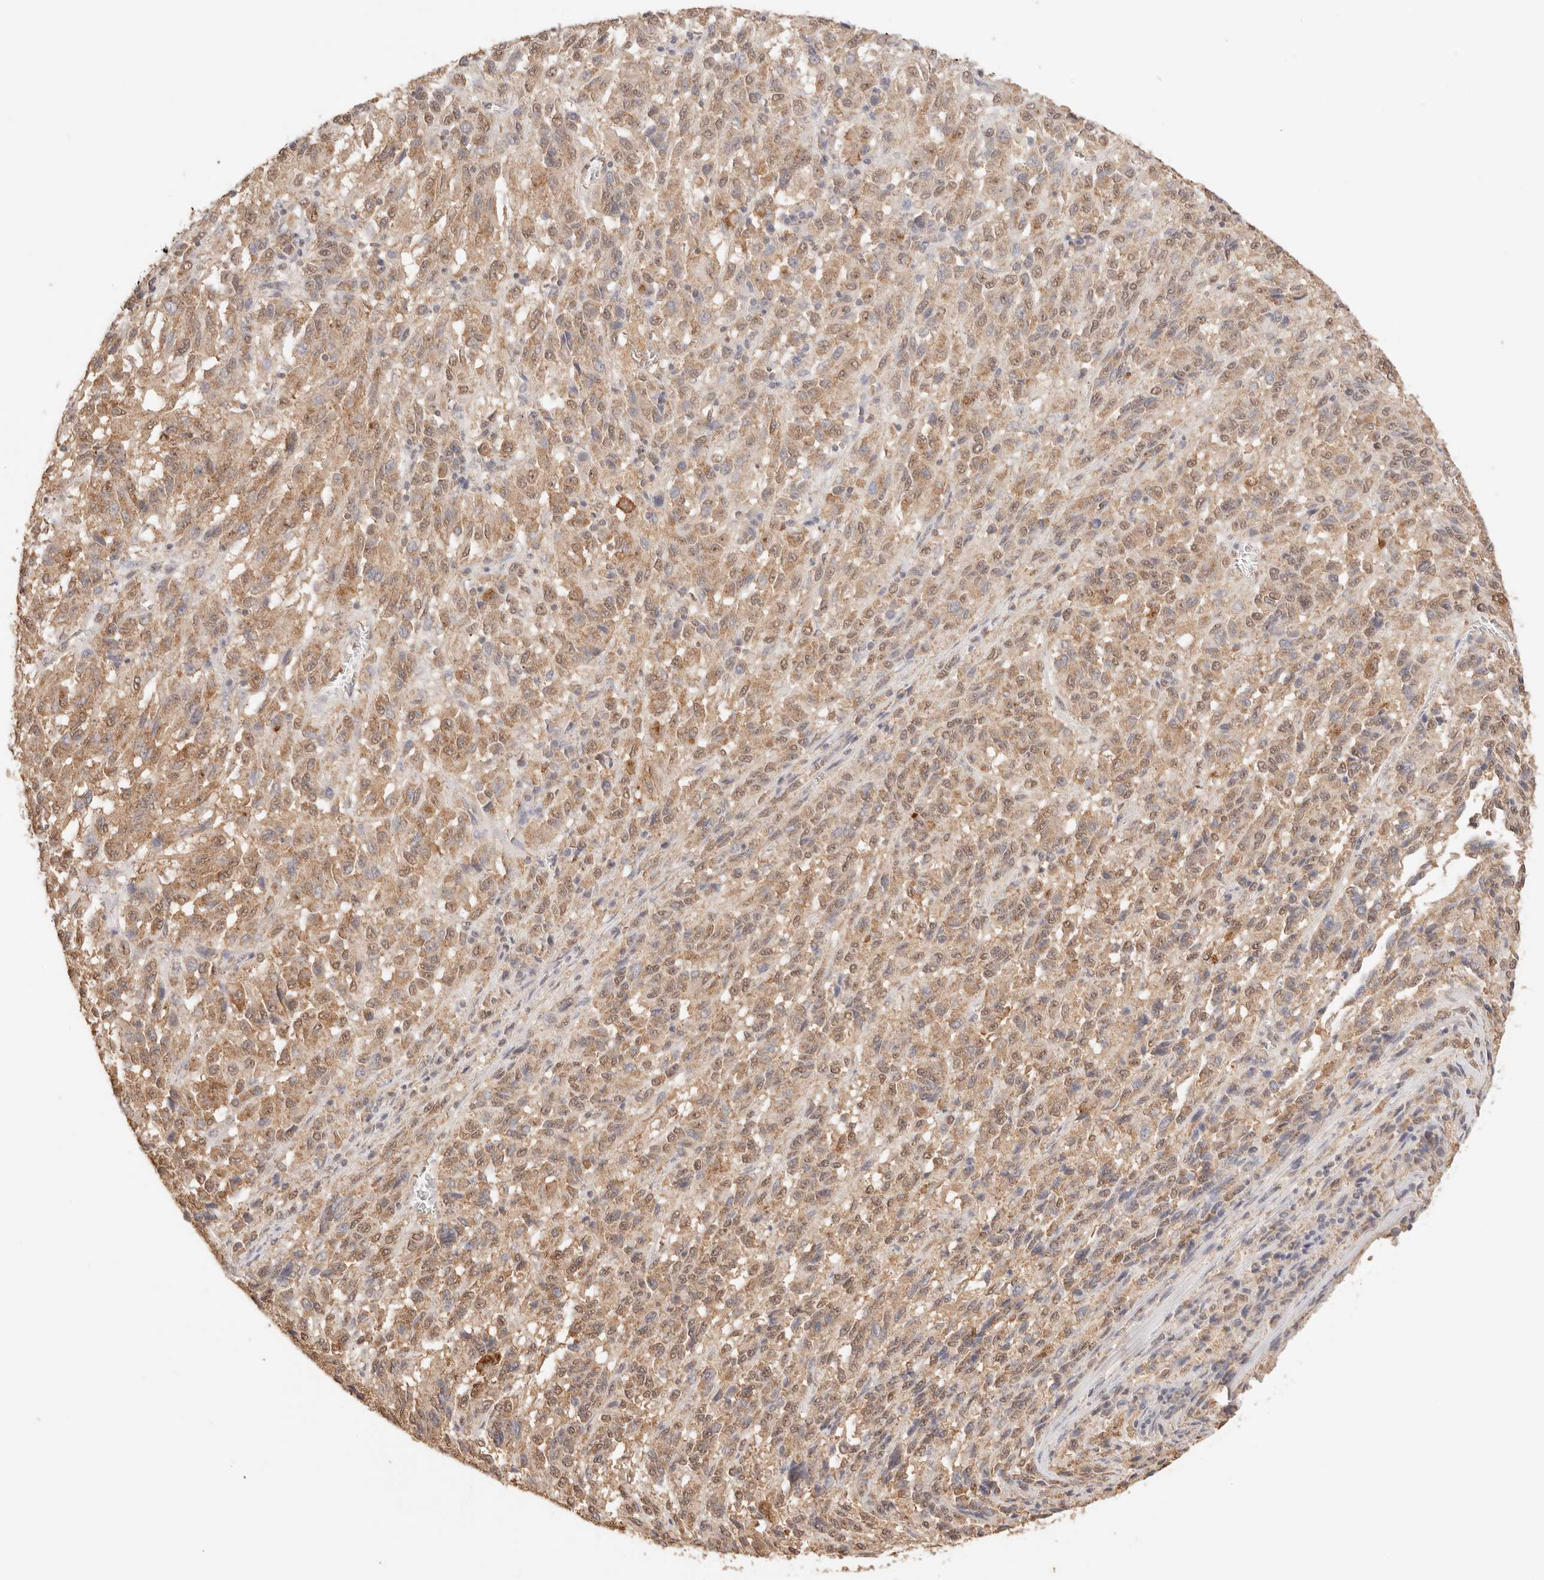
{"staining": {"intensity": "moderate", "quantity": ">75%", "location": "cytoplasmic/membranous,nuclear"}, "tissue": "melanoma", "cell_type": "Tumor cells", "image_type": "cancer", "snomed": [{"axis": "morphology", "description": "Malignant melanoma, Metastatic site"}, {"axis": "topography", "description": "Lung"}], "caption": "Tumor cells display medium levels of moderate cytoplasmic/membranous and nuclear staining in about >75% of cells in melanoma.", "gene": "IL1R2", "patient": {"sex": "male", "age": 64}}